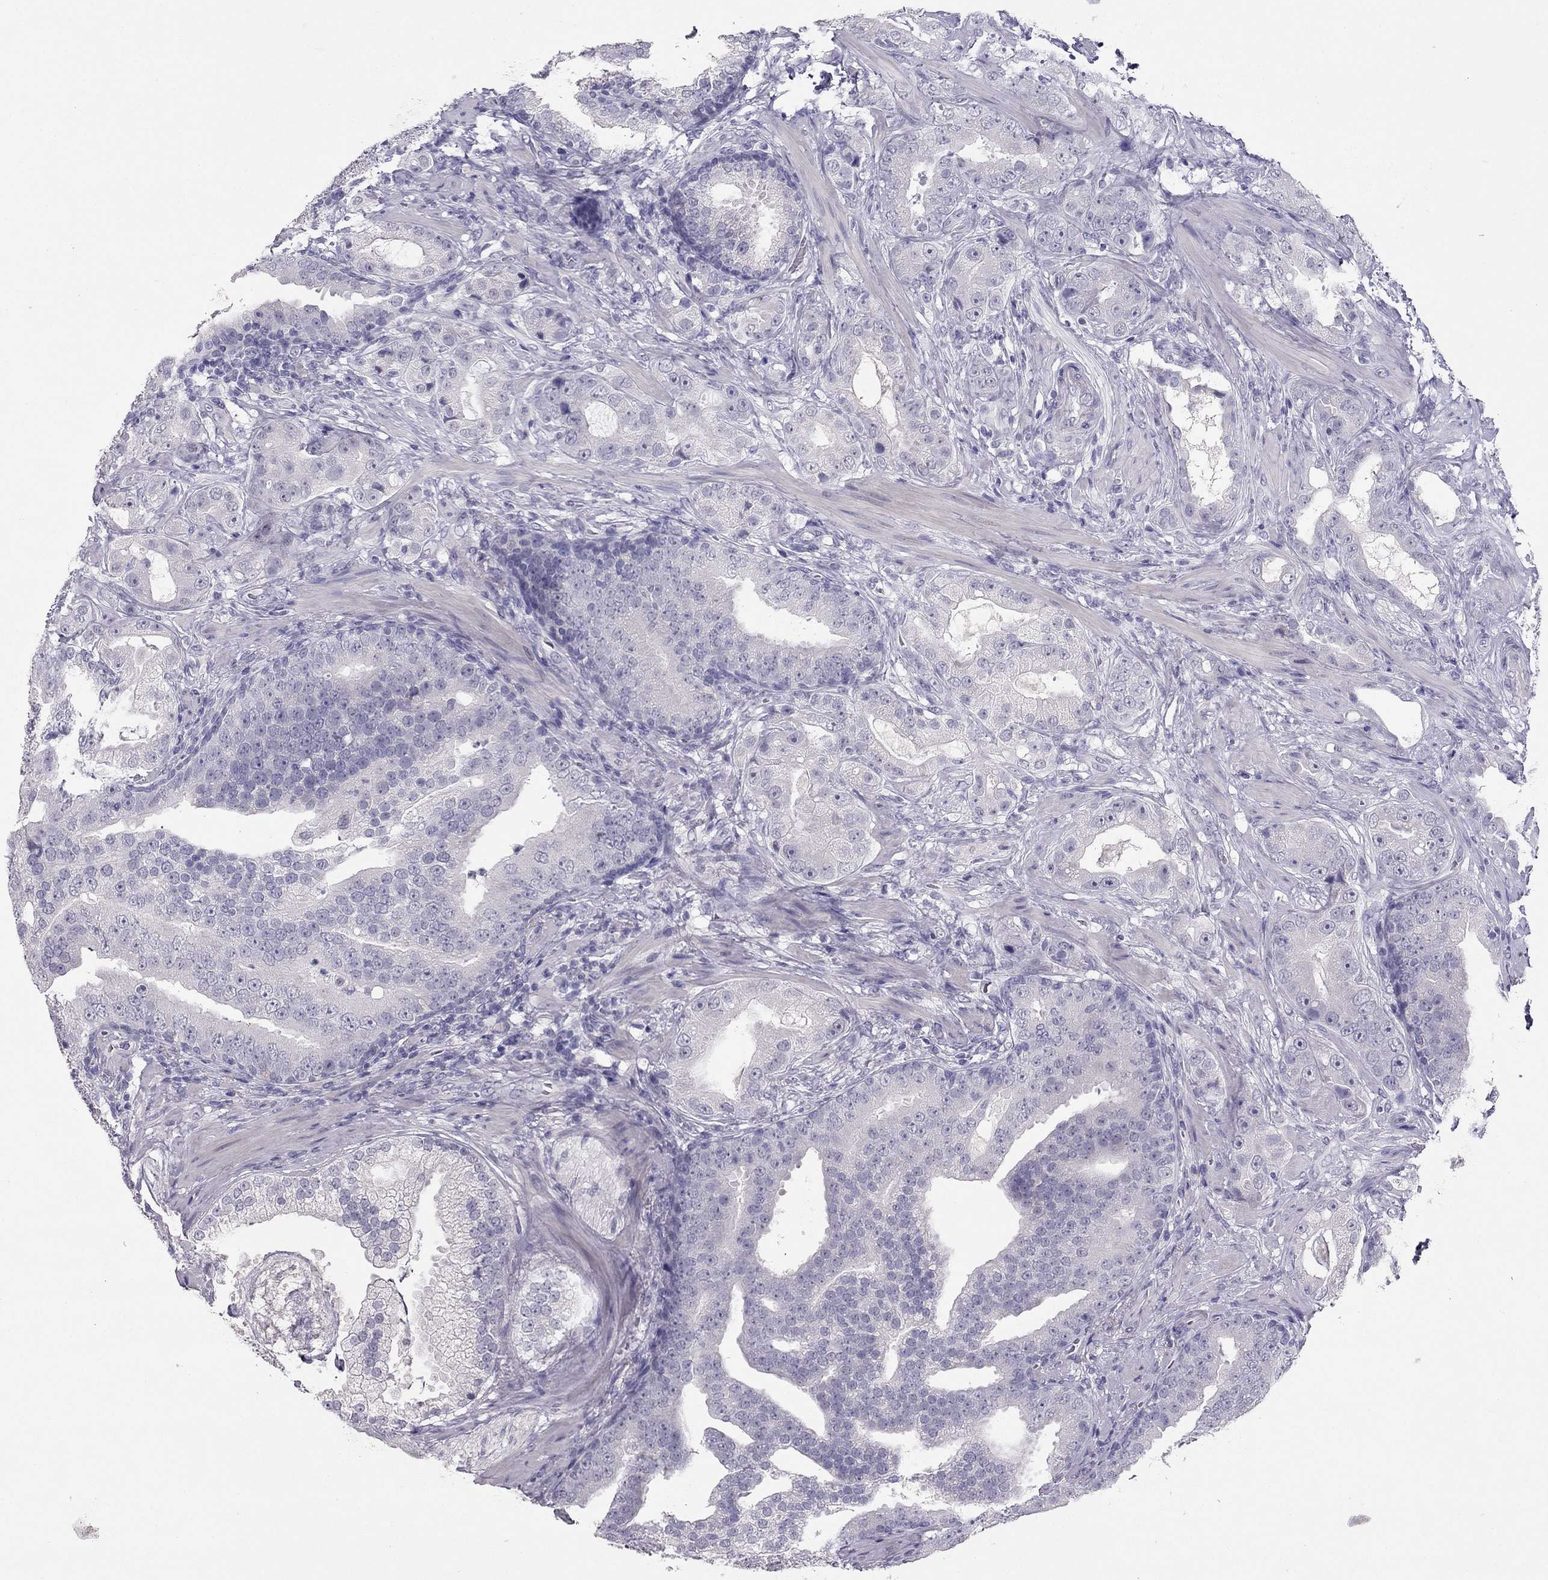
{"staining": {"intensity": "negative", "quantity": "none", "location": "none"}, "tissue": "prostate cancer", "cell_type": "Tumor cells", "image_type": "cancer", "snomed": [{"axis": "morphology", "description": "Adenocarcinoma, NOS"}, {"axis": "topography", "description": "Prostate"}], "caption": "There is no significant positivity in tumor cells of prostate adenocarcinoma. Brightfield microscopy of IHC stained with DAB (3,3'-diaminobenzidine) (brown) and hematoxylin (blue), captured at high magnification.", "gene": "RHO", "patient": {"sex": "male", "age": 57}}